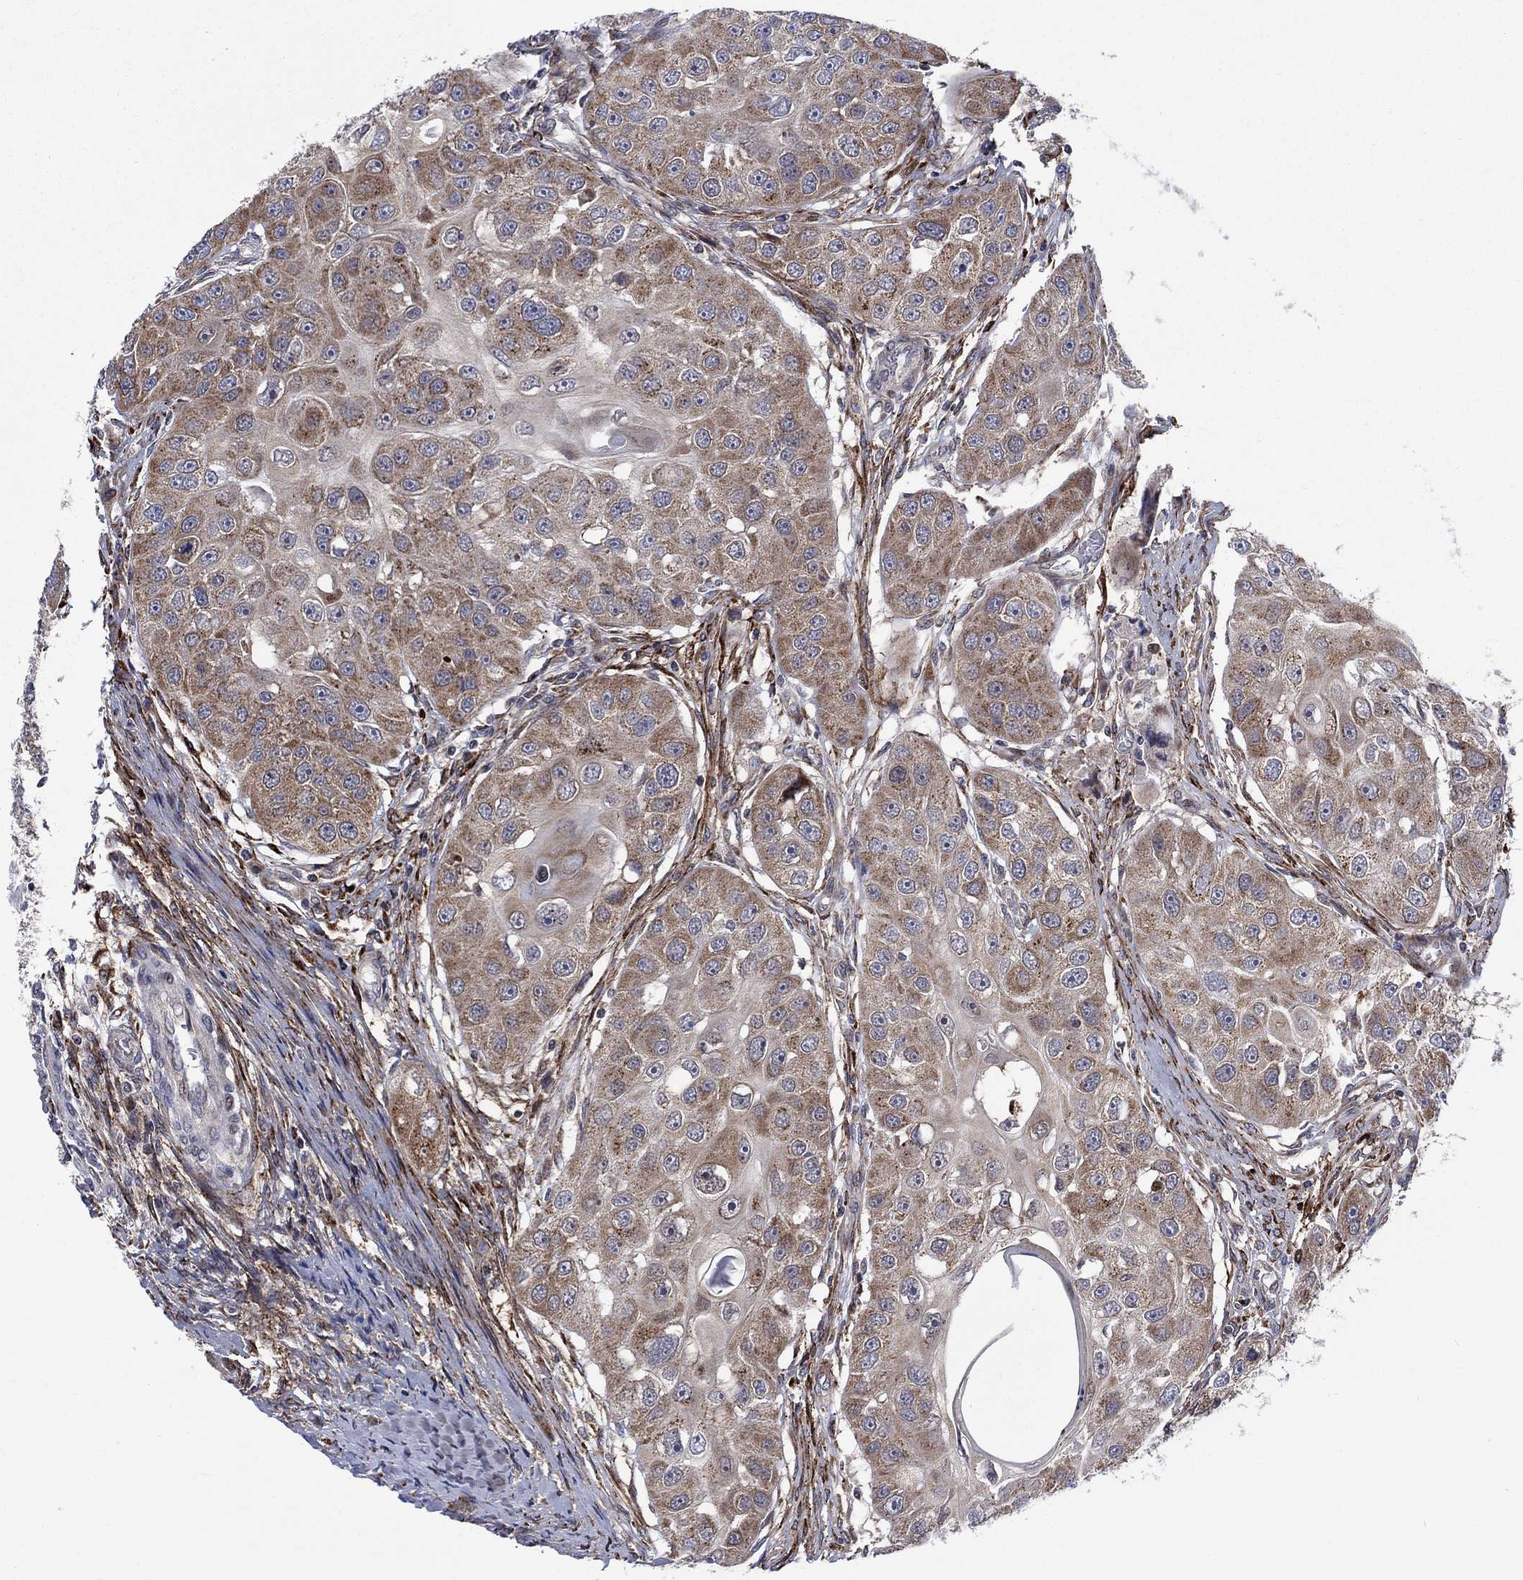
{"staining": {"intensity": "moderate", "quantity": ">75%", "location": "cytoplasmic/membranous"}, "tissue": "head and neck cancer", "cell_type": "Tumor cells", "image_type": "cancer", "snomed": [{"axis": "morphology", "description": "Normal tissue, NOS"}, {"axis": "morphology", "description": "Squamous cell carcinoma, NOS"}, {"axis": "topography", "description": "Skeletal muscle"}, {"axis": "topography", "description": "Head-Neck"}], "caption": "Tumor cells demonstrate medium levels of moderate cytoplasmic/membranous staining in about >75% of cells in head and neck squamous cell carcinoma.", "gene": "SLC35F2", "patient": {"sex": "male", "age": 51}}